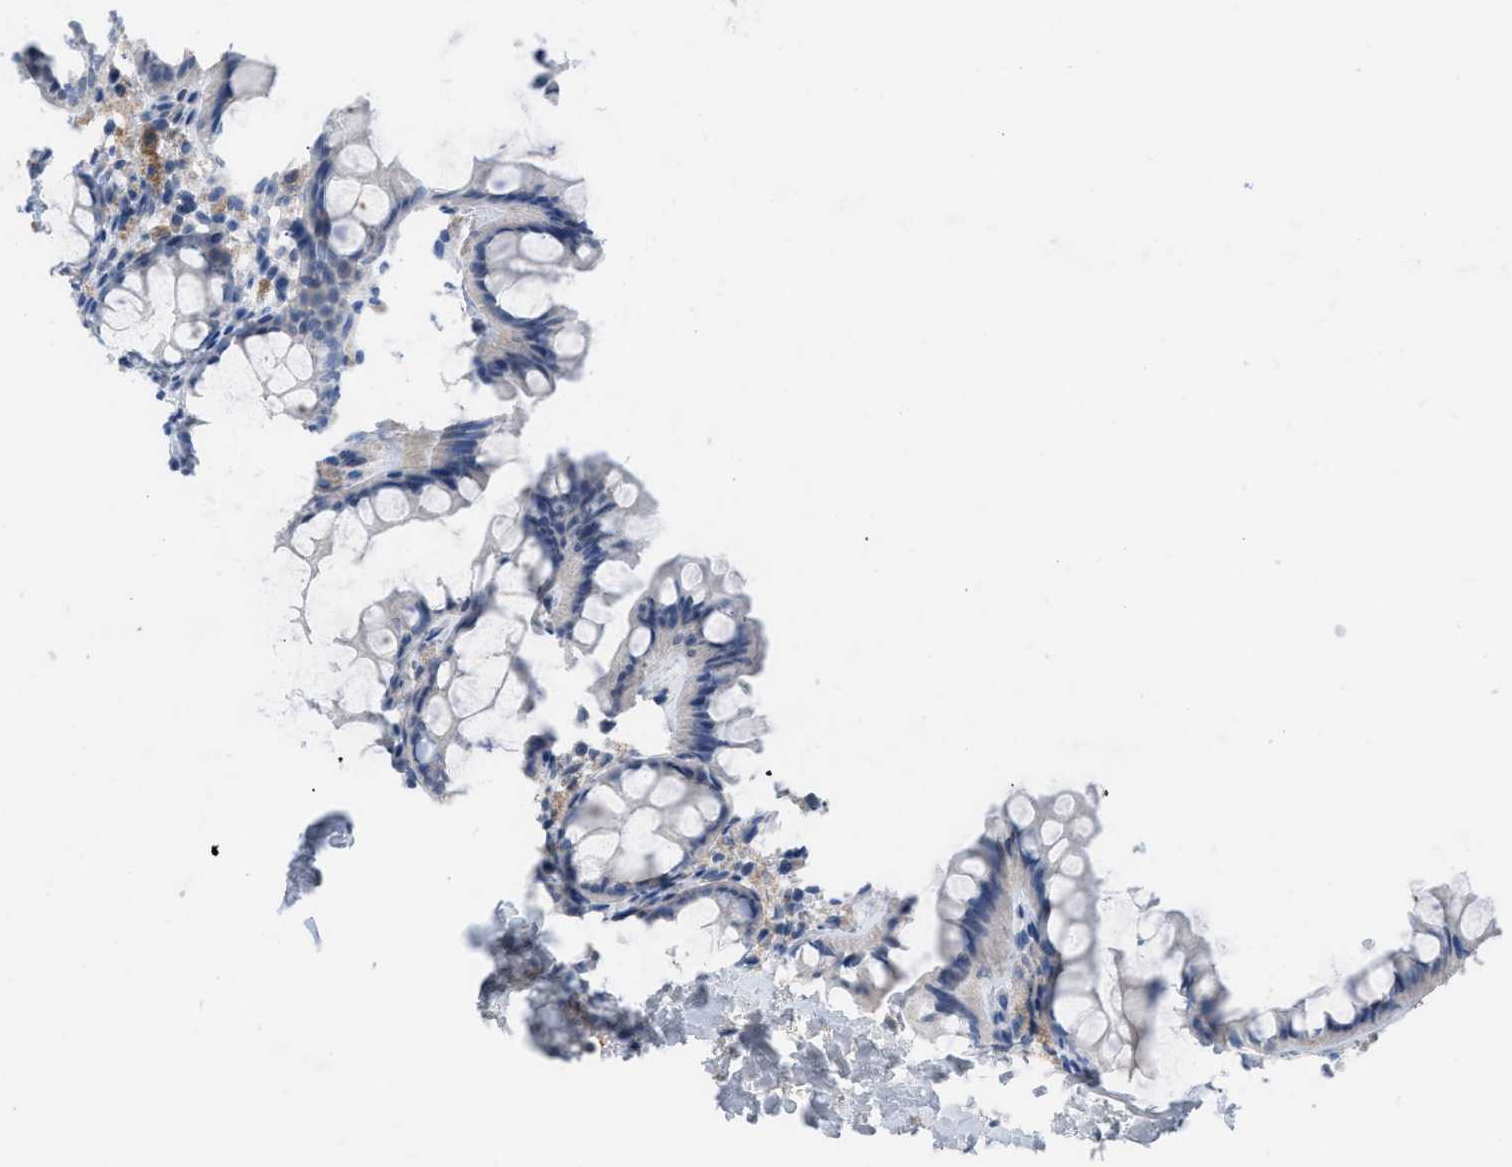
{"staining": {"intensity": "negative", "quantity": "none", "location": "none"}, "tissue": "colon", "cell_type": "Endothelial cells", "image_type": "normal", "snomed": [{"axis": "morphology", "description": "Normal tissue, NOS"}, {"axis": "topography", "description": "Colon"}], "caption": "DAB (3,3'-diaminobenzidine) immunohistochemical staining of normal colon demonstrates no significant expression in endothelial cells.", "gene": "HPX", "patient": {"sex": "female", "age": 55}}